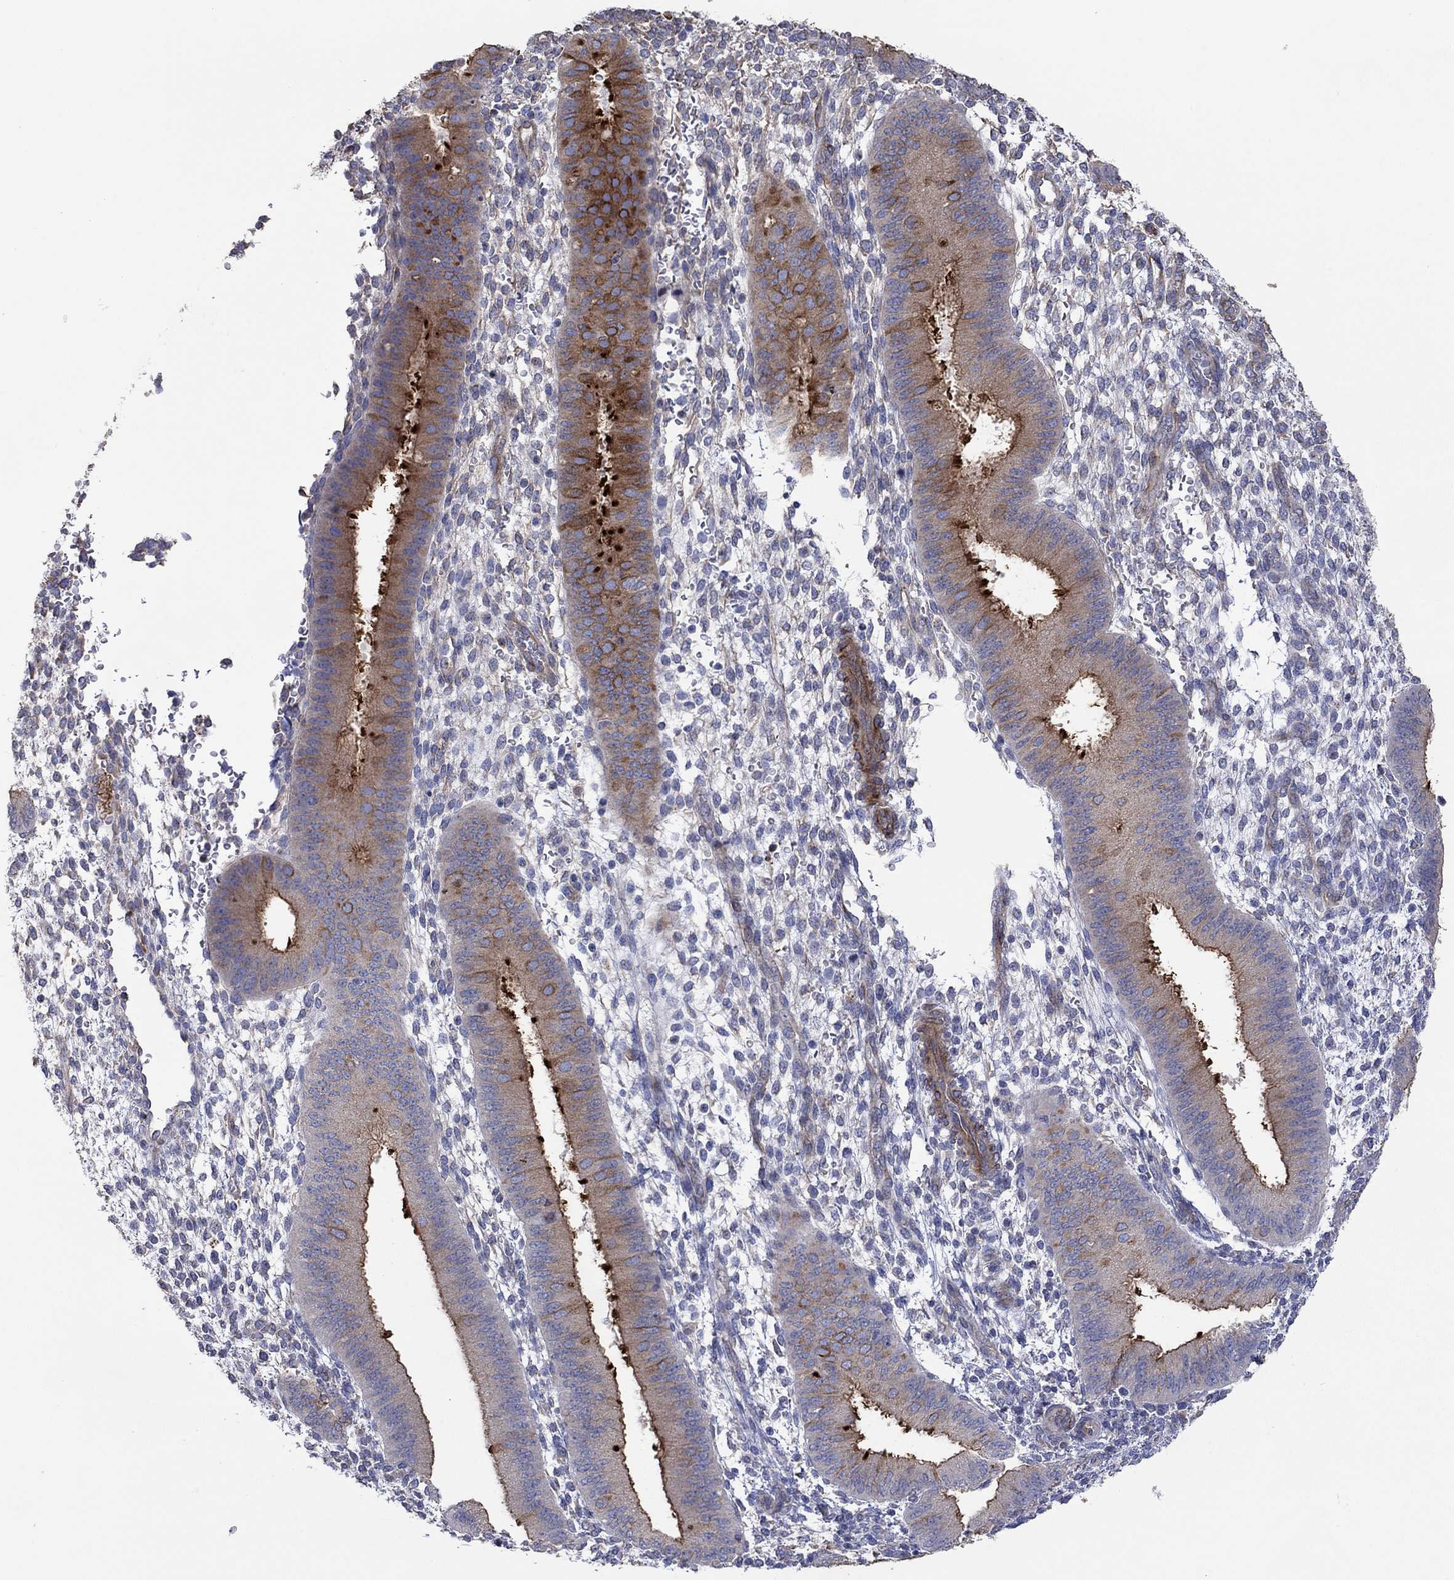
{"staining": {"intensity": "negative", "quantity": "none", "location": "none"}, "tissue": "endometrium", "cell_type": "Cells in endometrial stroma", "image_type": "normal", "snomed": [{"axis": "morphology", "description": "Normal tissue, NOS"}, {"axis": "topography", "description": "Endometrium"}], "caption": "Protein analysis of unremarkable endometrium reveals no significant staining in cells in endometrial stroma. (IHC, brightfield microscopy, high magnification).", "gene": "TPRN", "patient": {"sex": "female", "age": 39}}